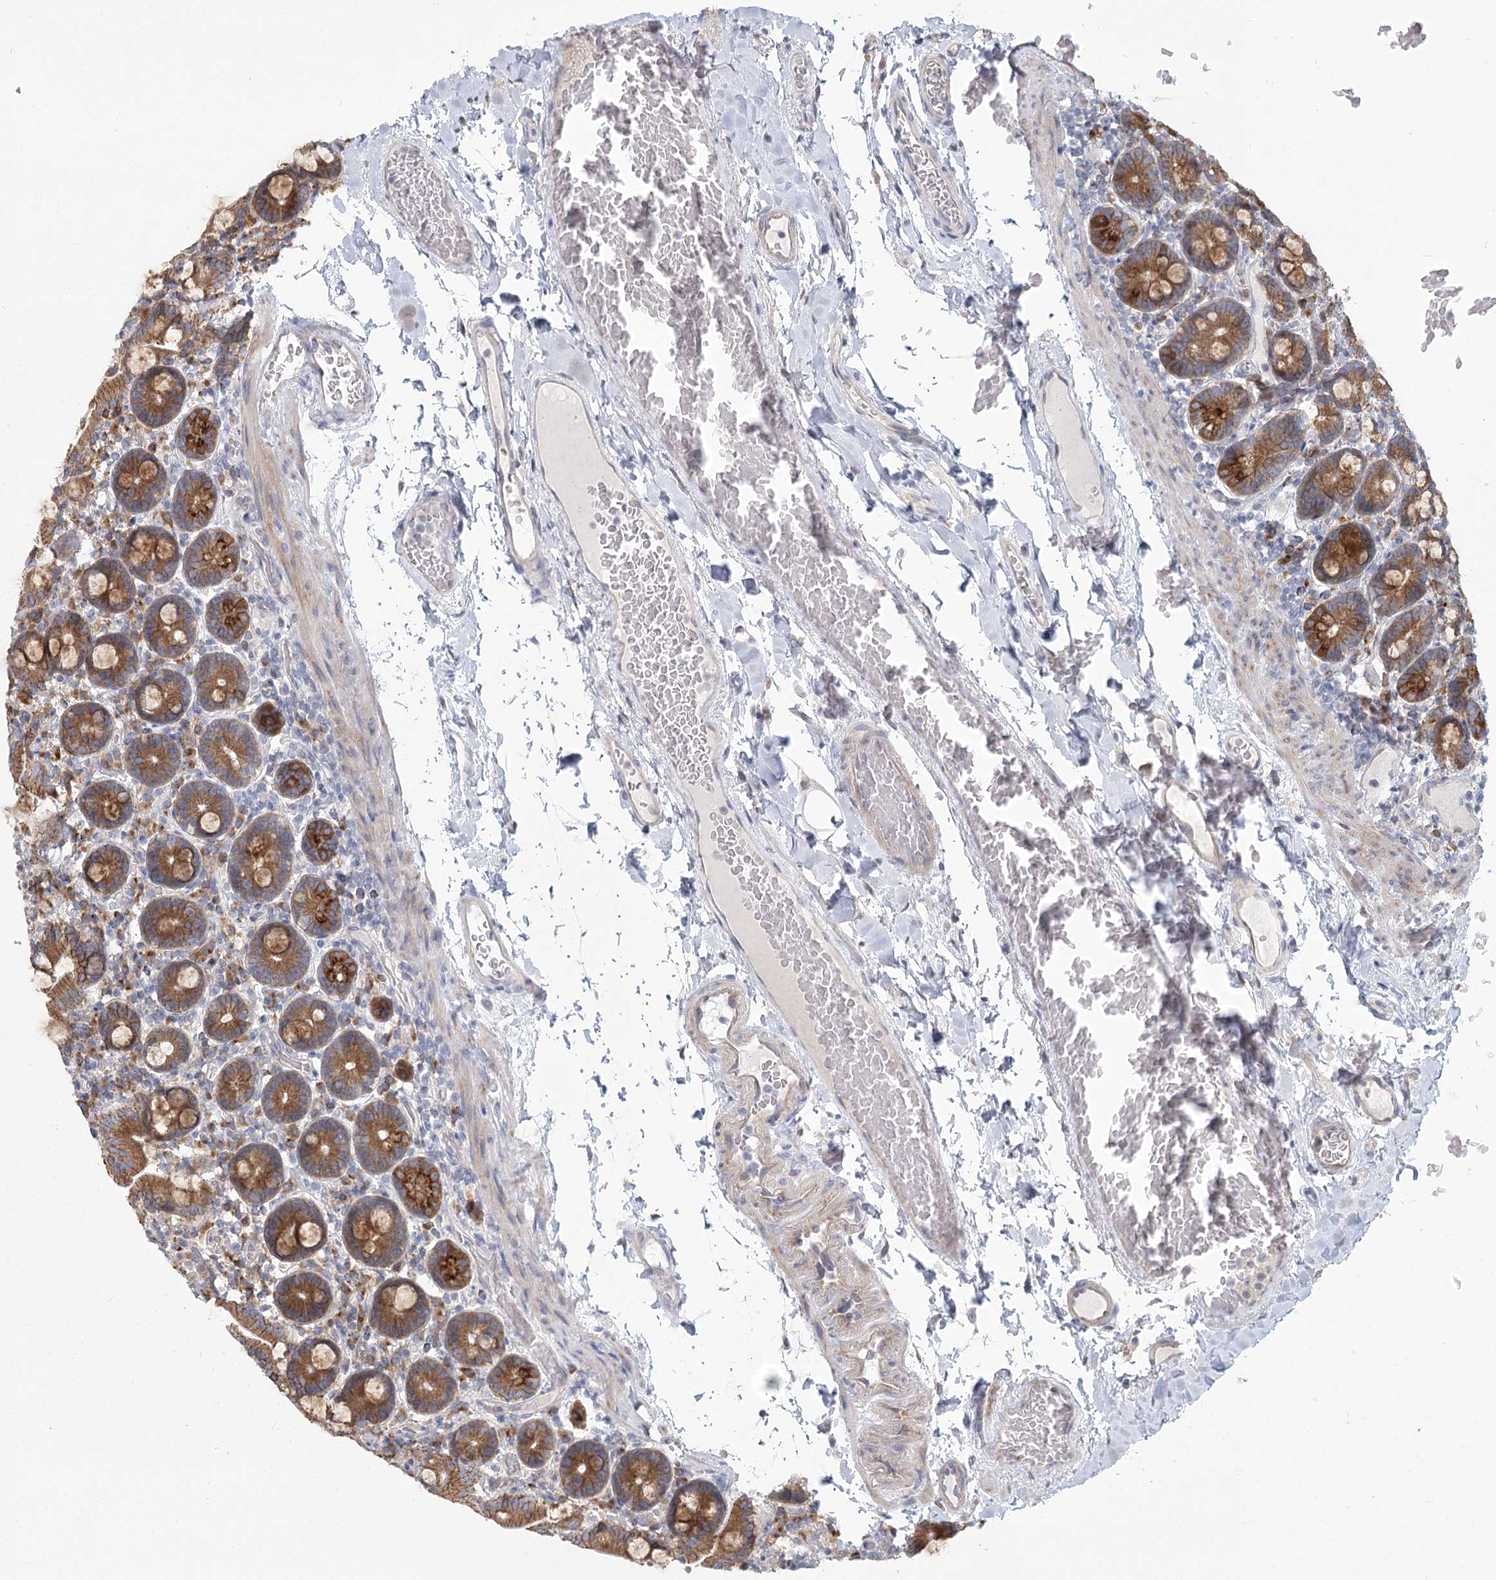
{"staining": {"intensity": "strong", "quantity": ">75%", "location": "cytoplasmic/membranous"}, "tissue": "duodenum", "cell_type": "Glandular cells", "image_type": "normal", "snomed": [{"axis": "morphology", "description": "Normal tissue, NOS"}, {"axis": "topography", "description": "Duodenum"}], "caption": "An image showing strong cytoplasmic/membranous expression in about >75% of glandular cells in unremarkable duodenum, as visualized by brown immunohistochemical staining.", "gene": "CNTLN", "patient": {"sex": "male", "age": 55}}